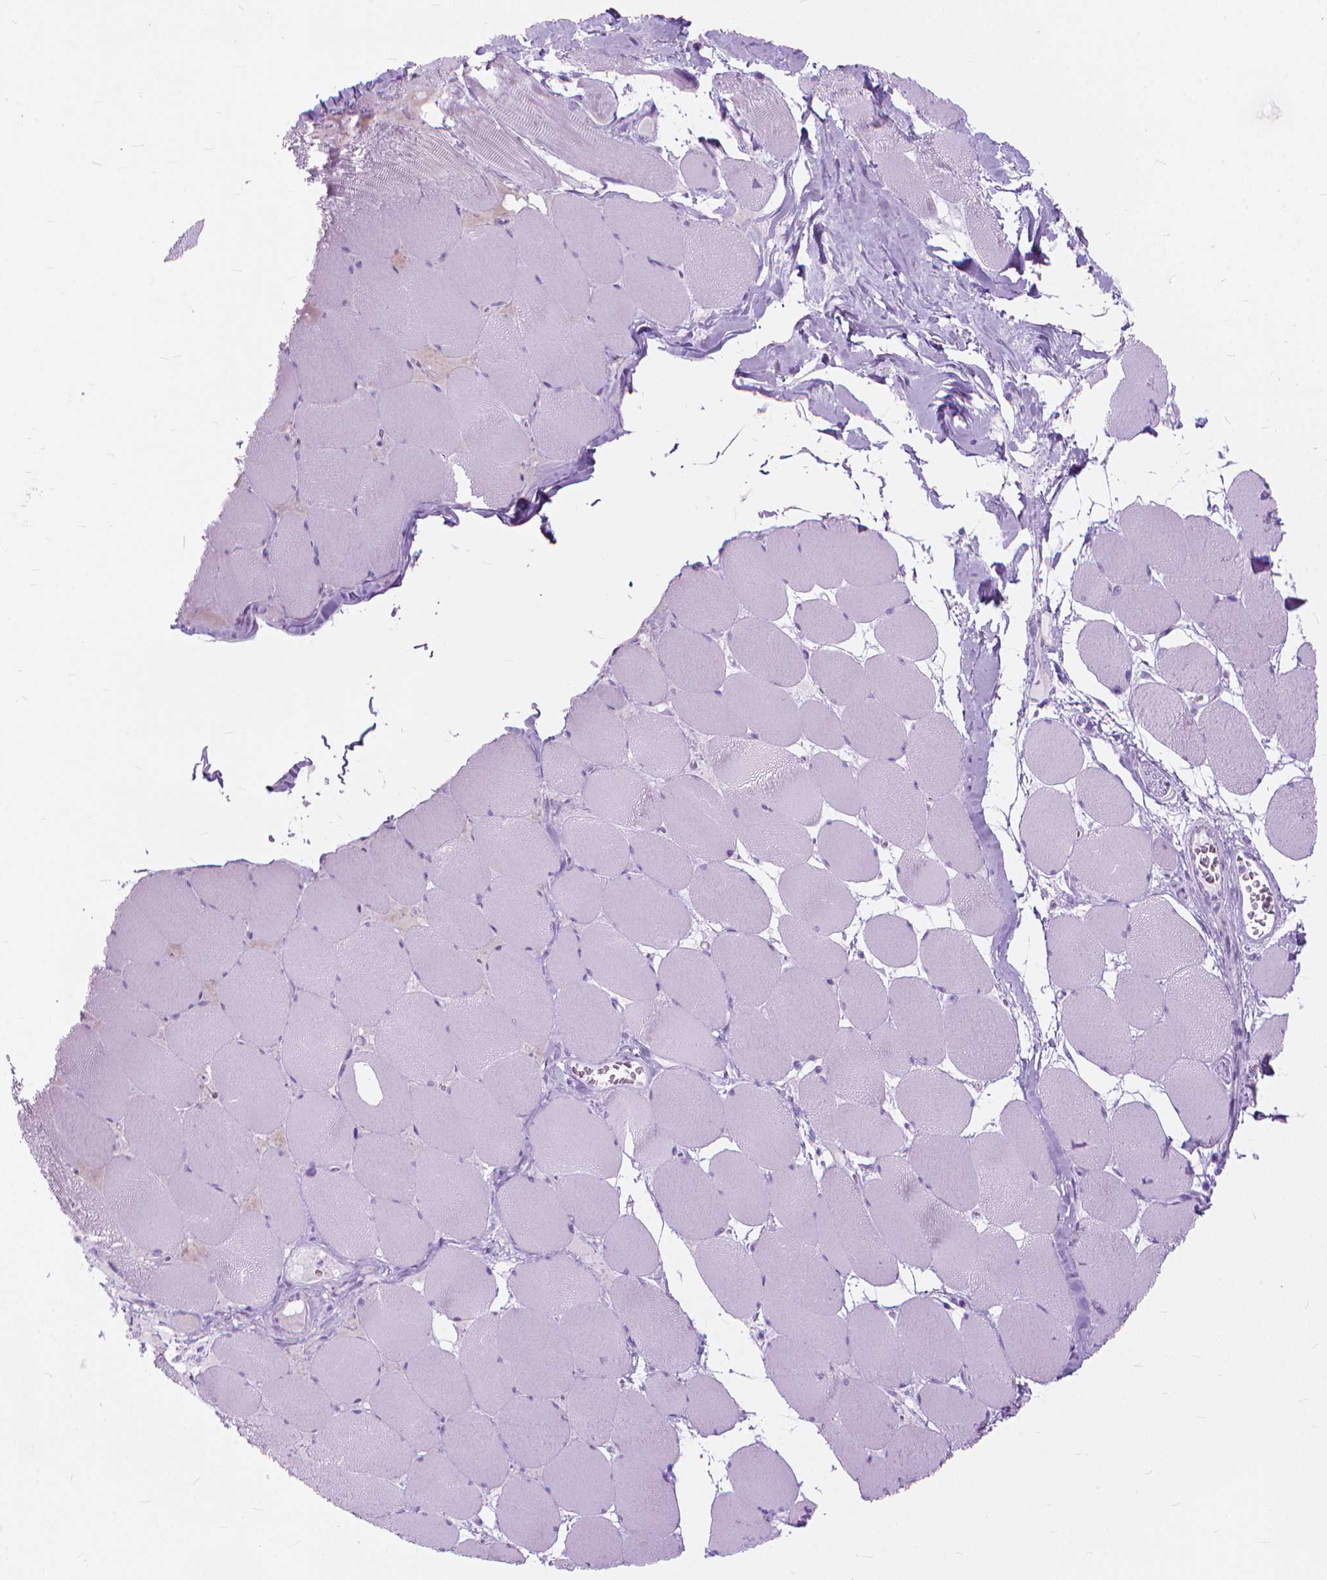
{"staining": {"intensity": "negative", "quantity": "none", "location": "none"}, "tissue": "skeletal muscle", "cell_type": "Myocytes", "image_type": "normal", "snomed": [{"axis": "morphology", "description": "Normal tissue, NOS"}, {"axis": "topography", "description": "Skeletal muscle"}], "caption": "Immunohistochemical staining of unremarkable human skeletal muscle displays no significant positivity in myocytes.", "gene": "HTR2B", "patient": {"sex": "female", "age": 75}}